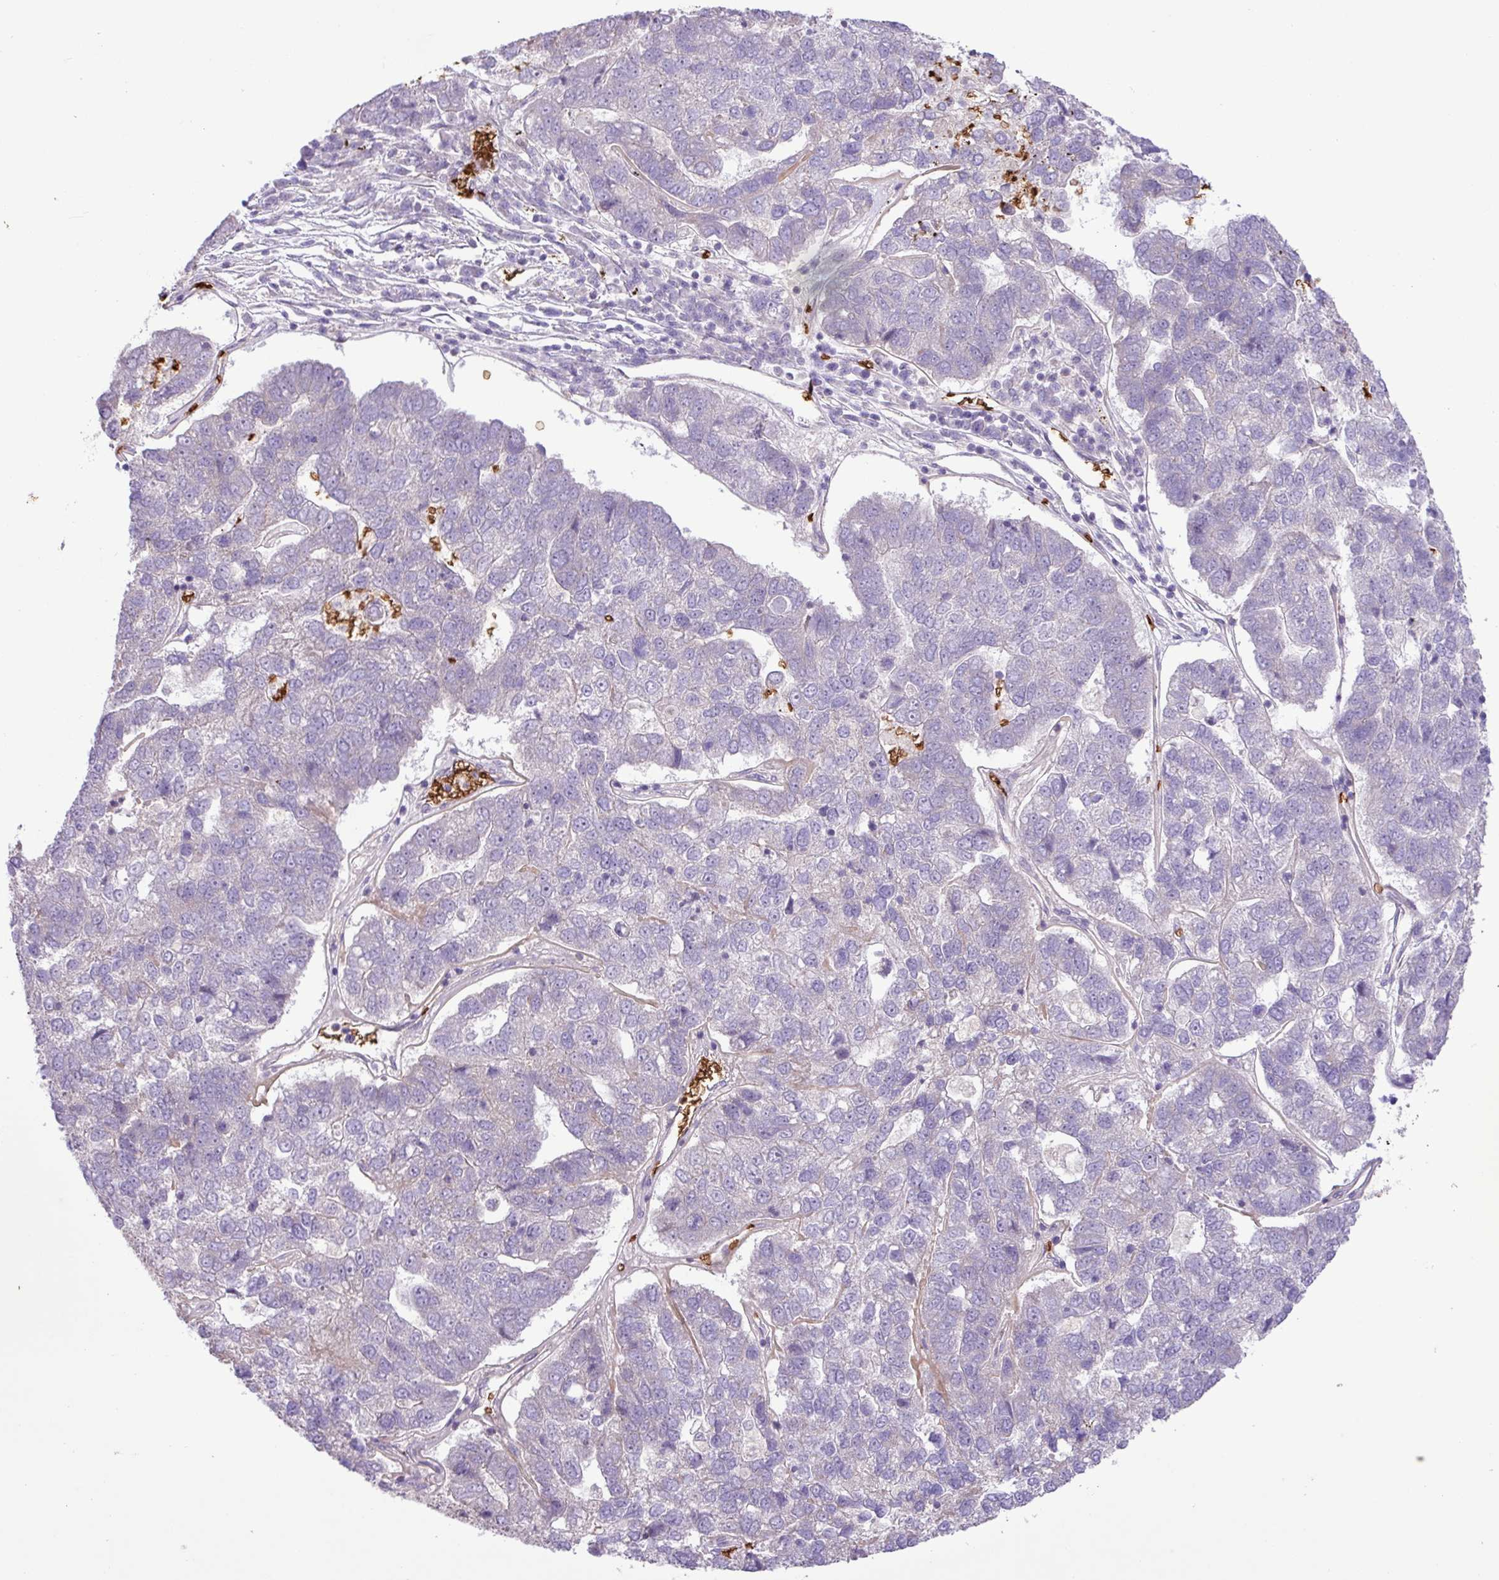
{"staining": {"intensity": "negative", "quantity": "none", "location": "none"}, "tissue": "pancreatic cancer", "cell_type": "Tumor cells", "image_type": "cancer", "snomed": [{"axis": "morphology", "description": "Adenocarcinoma, NOS"}, {"axis": "topography", "description": "Pancreas"}], "caption": "High power microscopy micrograph of an immunohistochemistry histopathology image of adenocarcinoma (pancreatic), revealing no significant positivity in tumor cells.", "gene": "RAD21L1", "patient": {"sex": "female", "age": 61}}